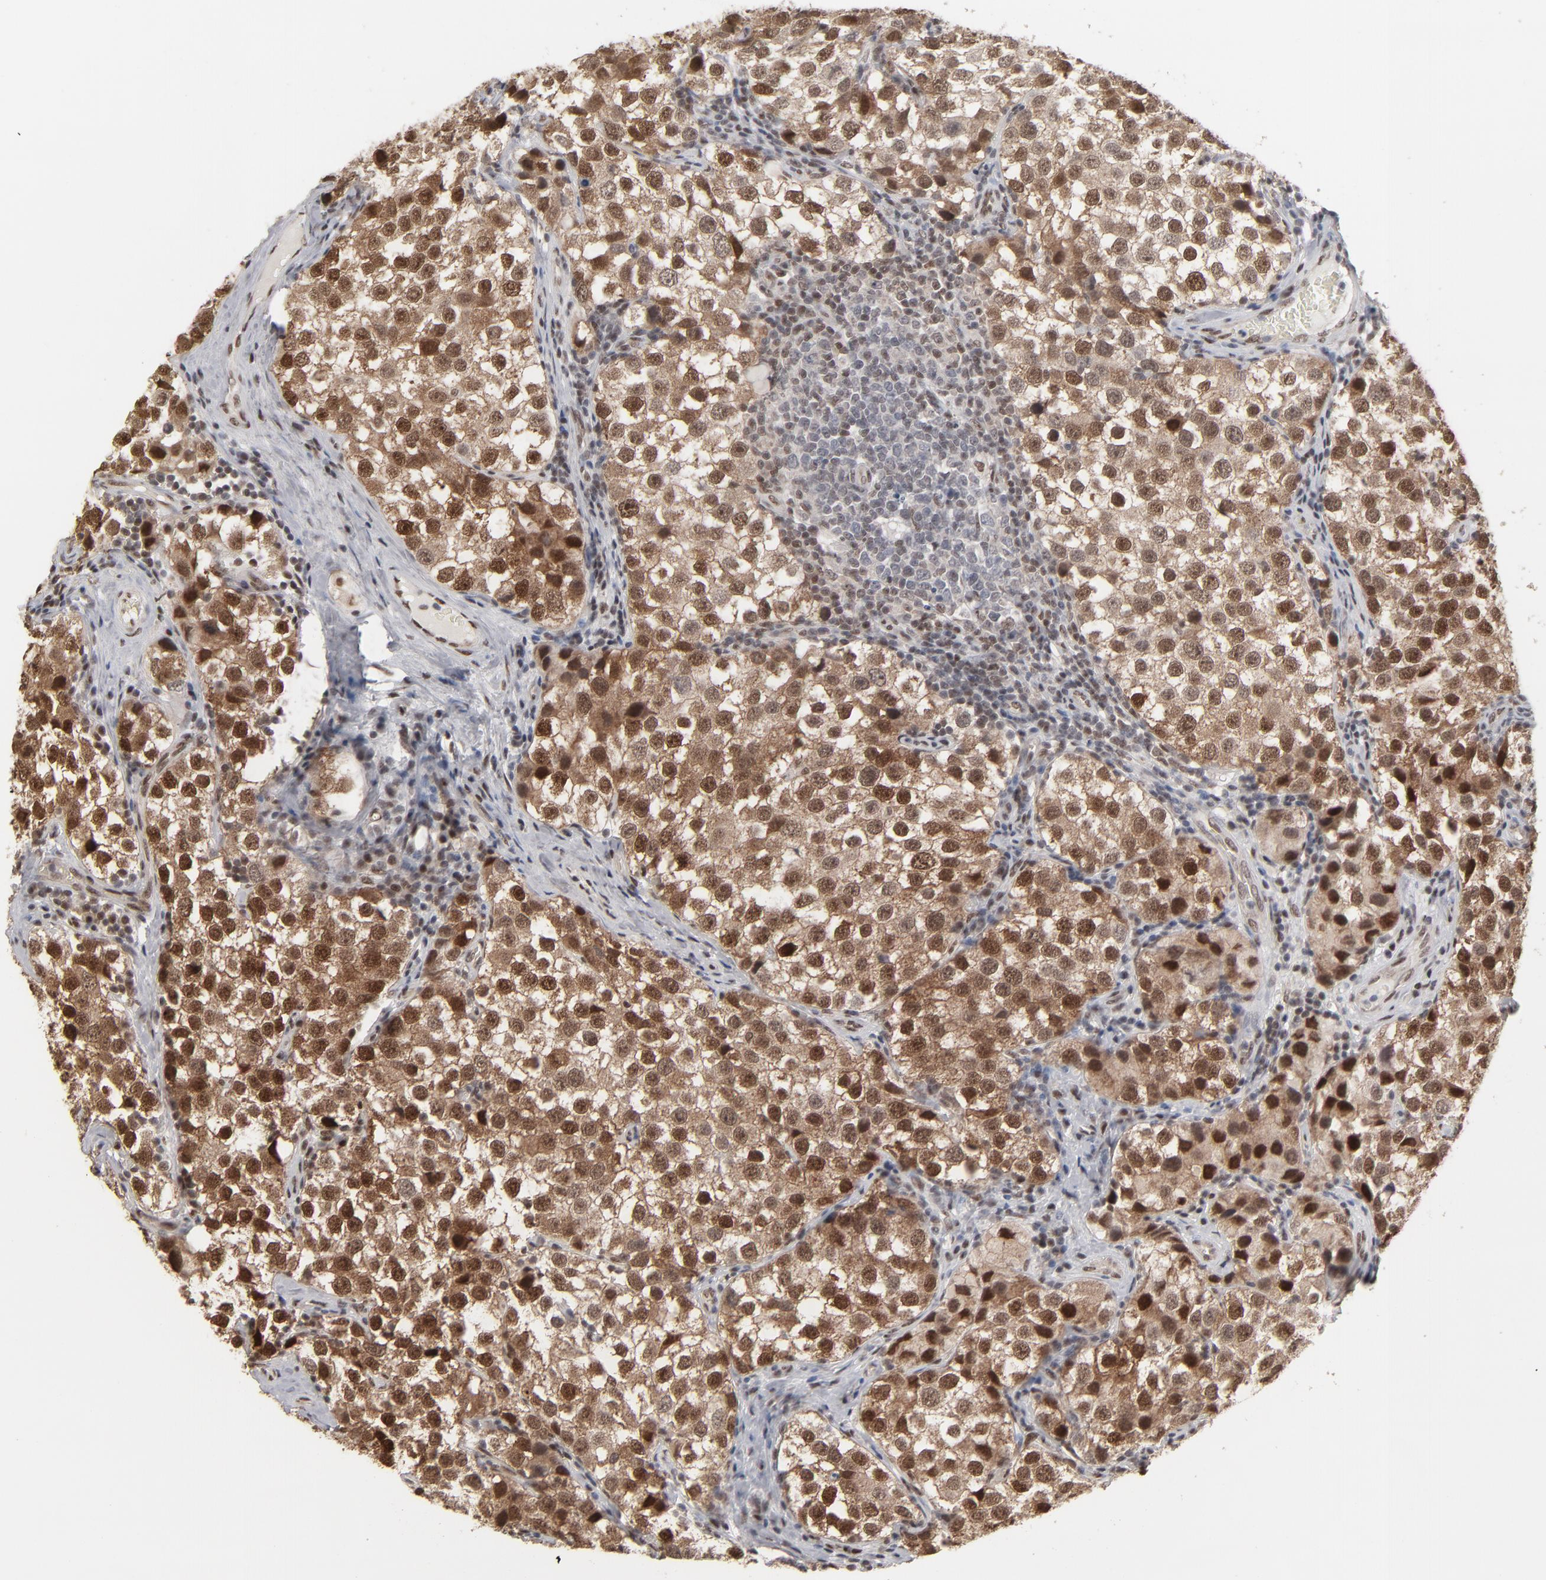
{"staining": {"intensity": "strong", "quantity": ">75%", "location": "cytoplasmic/membranous,nuclear"}, "tissue": "testis cancer", "cell_type": "Tumor cells", "image_type": "cancer", "snomed": [{"axis": "morphology", "description": "Seminoma, NOS"}, {"axis": "topography", "description": "Testis"}], "caption": "The micrograph shows immunohistochemical staining of testis cancer. There is strong cytoplasmic/membranous and nuclear positivity is identified in approximately >75% of tumor cells.", "gene": "IRF9", "patient": {"sex": "male", "age": 39}}